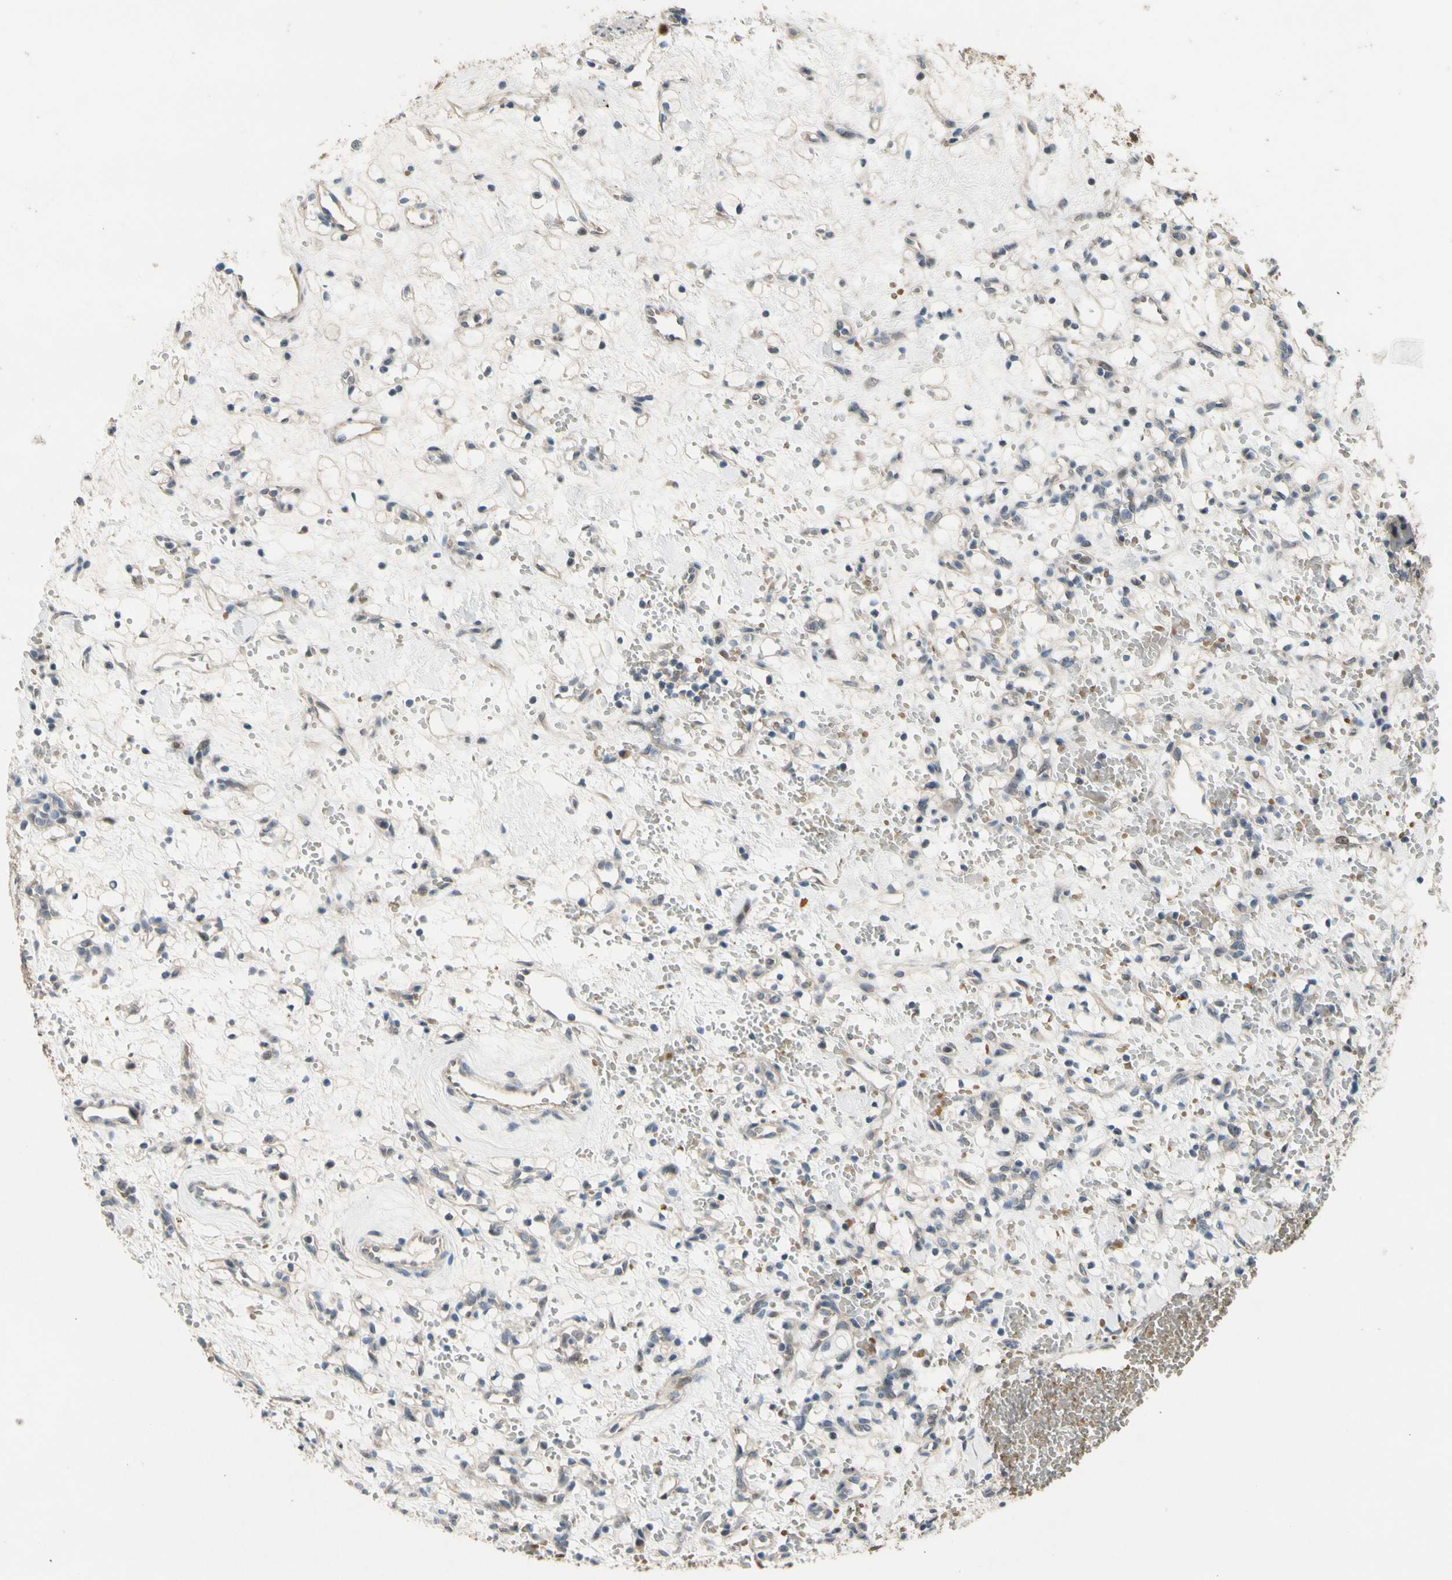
{"staining": {"intensity": "negative", "quantity": "none", "location": "none"}, "tissue": "renal cancer", "cell_type": "Tumor cells", "image_type": "cancer", "snomed": [{"axis": "morphology", "description": "Adenocarcinoma, NOS"}, {"axis": "topography", "description": "Kidney"}], "caption": "IHC micrograph of renal cancer stained for a protein (brown), which demonstrates no positivity in tumor cells.", "gene": "ZNF184", "patient": {"sex": "female", "age": 60}}